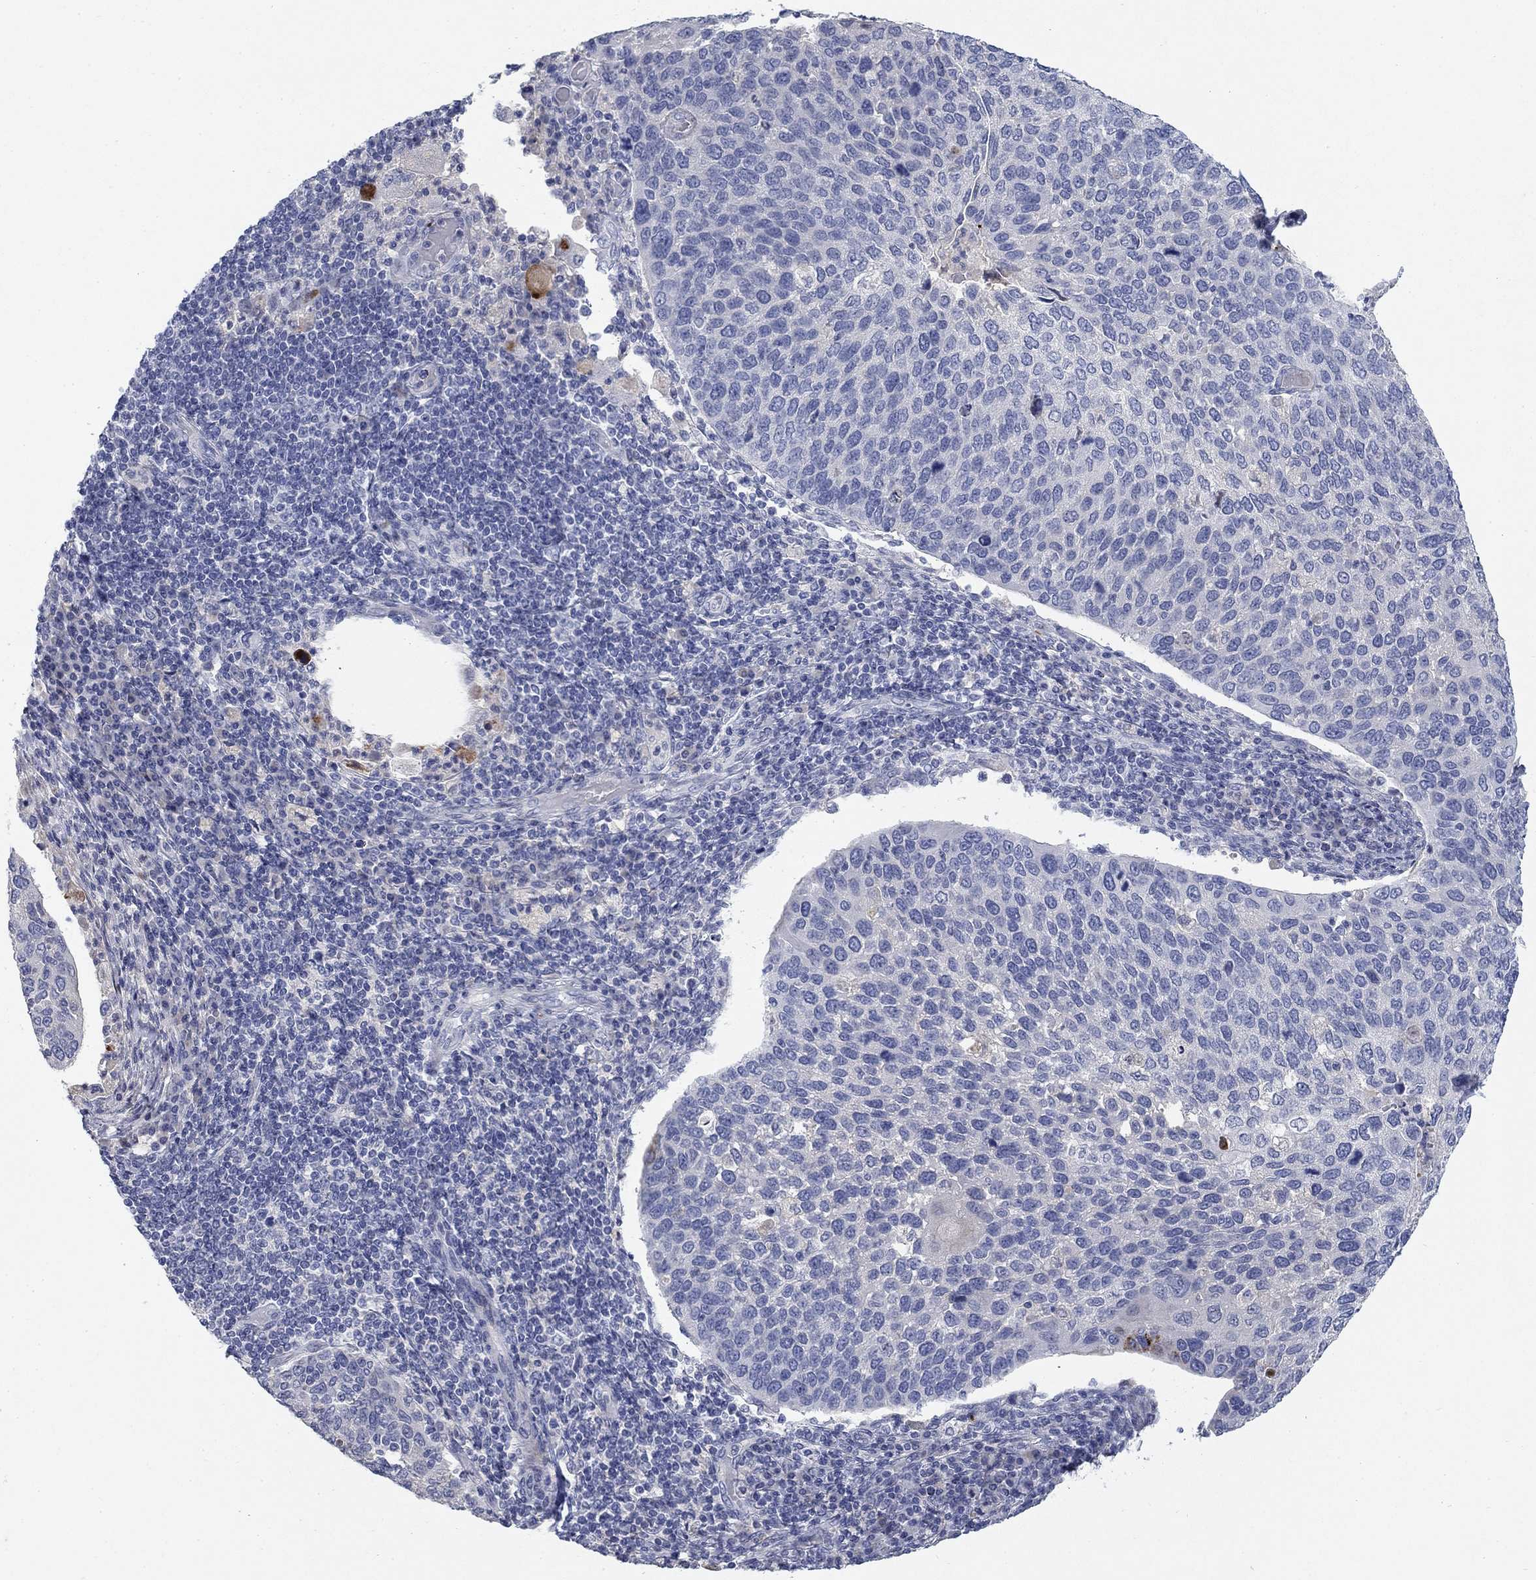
{"staining": {"intensity": "negative", "quantity": "none", "location": "none"}, "tissue": "cervical cancer", "cell_type": "Tumor cells", "image_type": "cancer", "snomed": [{"axis": "morphology", "description": "Squamous cell carcinoma, NOS"}, {"axis": "topography", "description": "Cervix"}], "caption": "Immunohistochemistry (IHC) of human squamous cell carcinoma (cervical) reveals no staining in tumor cells.", "gene": "TMEM249", "patient": {"sex": "female", "age": 54}}